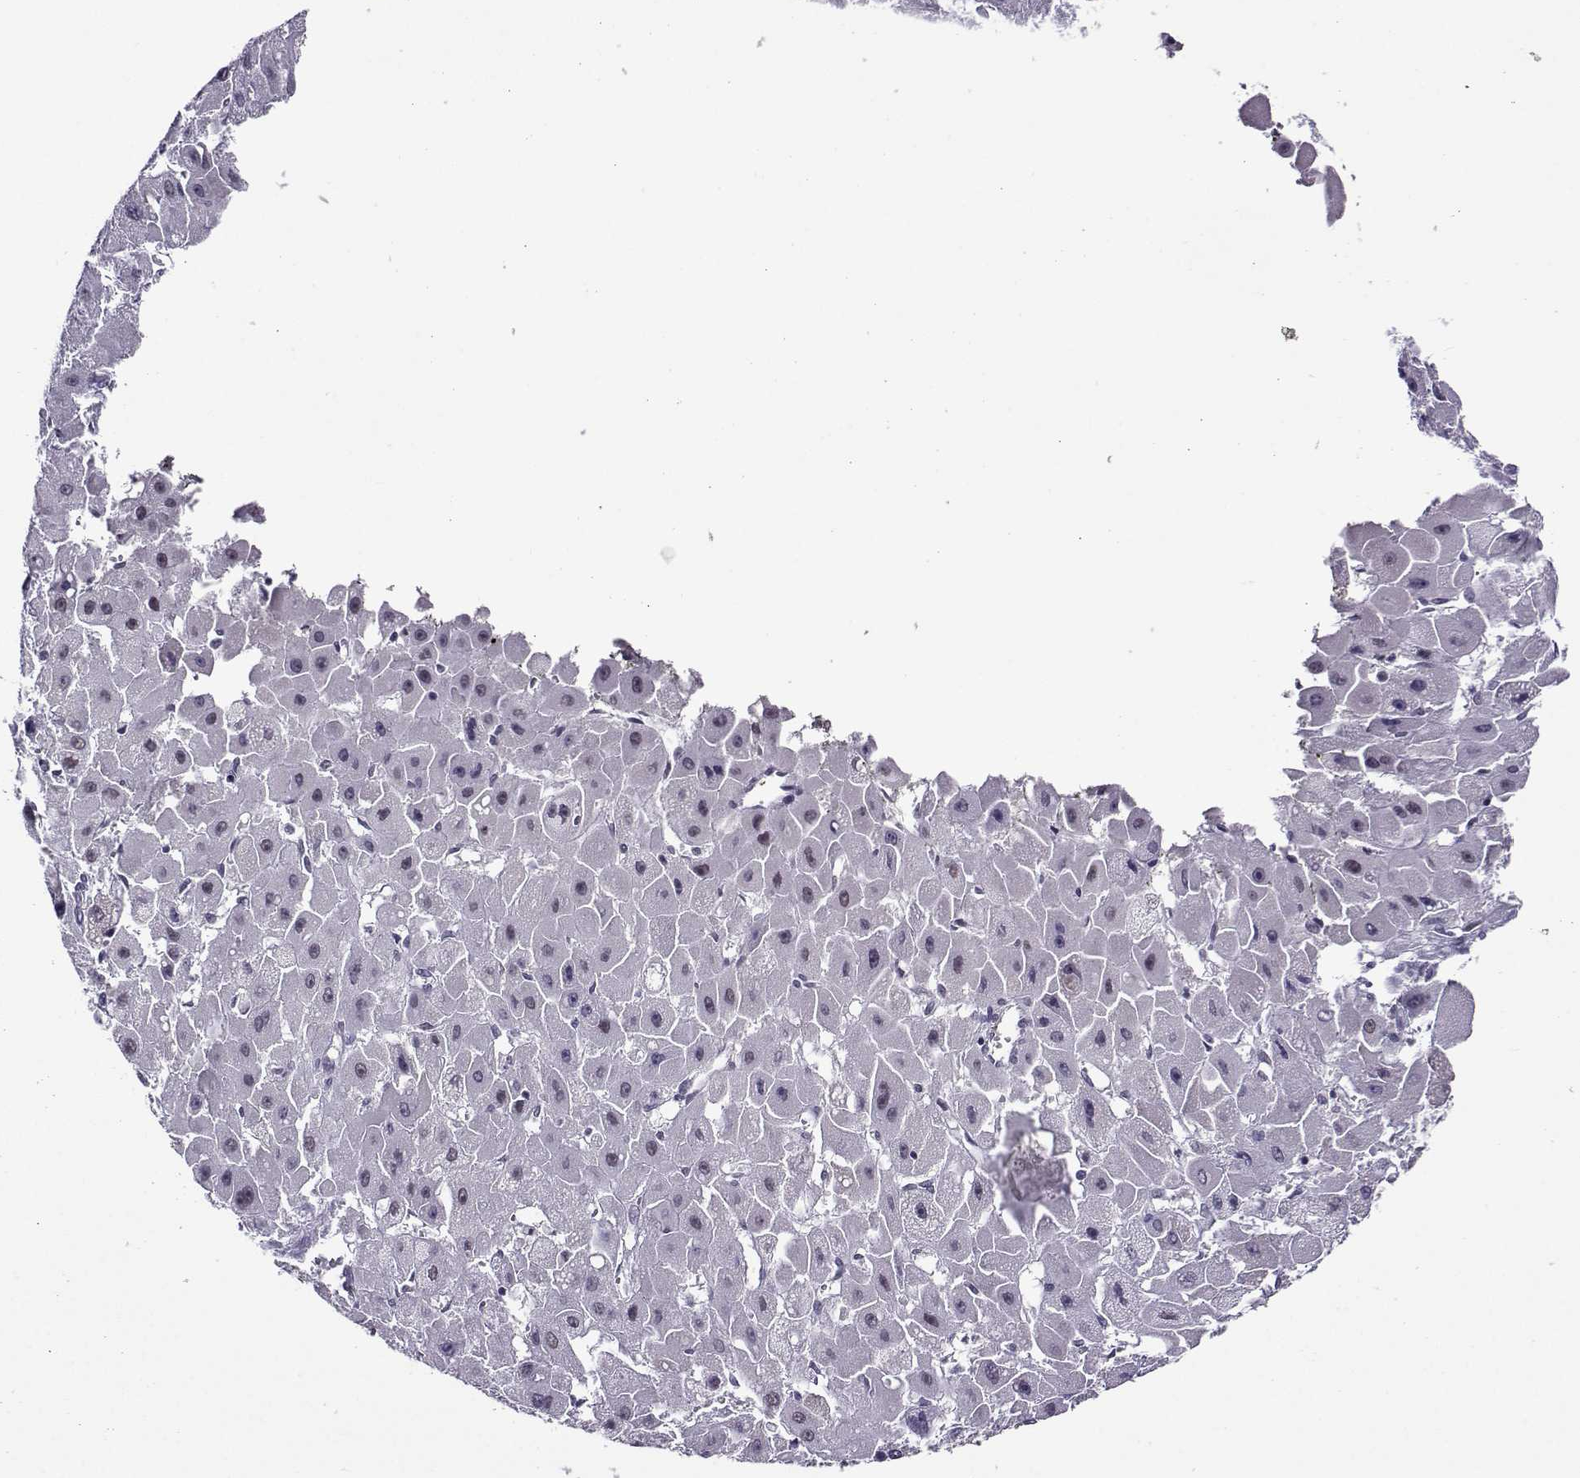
{"staining": {"intensity": "negative", "quantity": "none", "location": "none"}, "tissue": "liver cancer", "cell_type": "Tumor cells", "image_type": "cancer", "snomed": [{"axis": "morphology", "description": "Carcinoma, Hepatocellular, NOS"}, {"axis": "topography", "description": "Liver"}], "caption": "This micrograph is of liver cancer (hepatocellular carcinoma) stained with IHC to label a protein in brown with the nuclei are counter-stained blue. There is no staining in tumor cells.", "gene": "DDX20", "patient": {"sex": "female", "age": 25}}